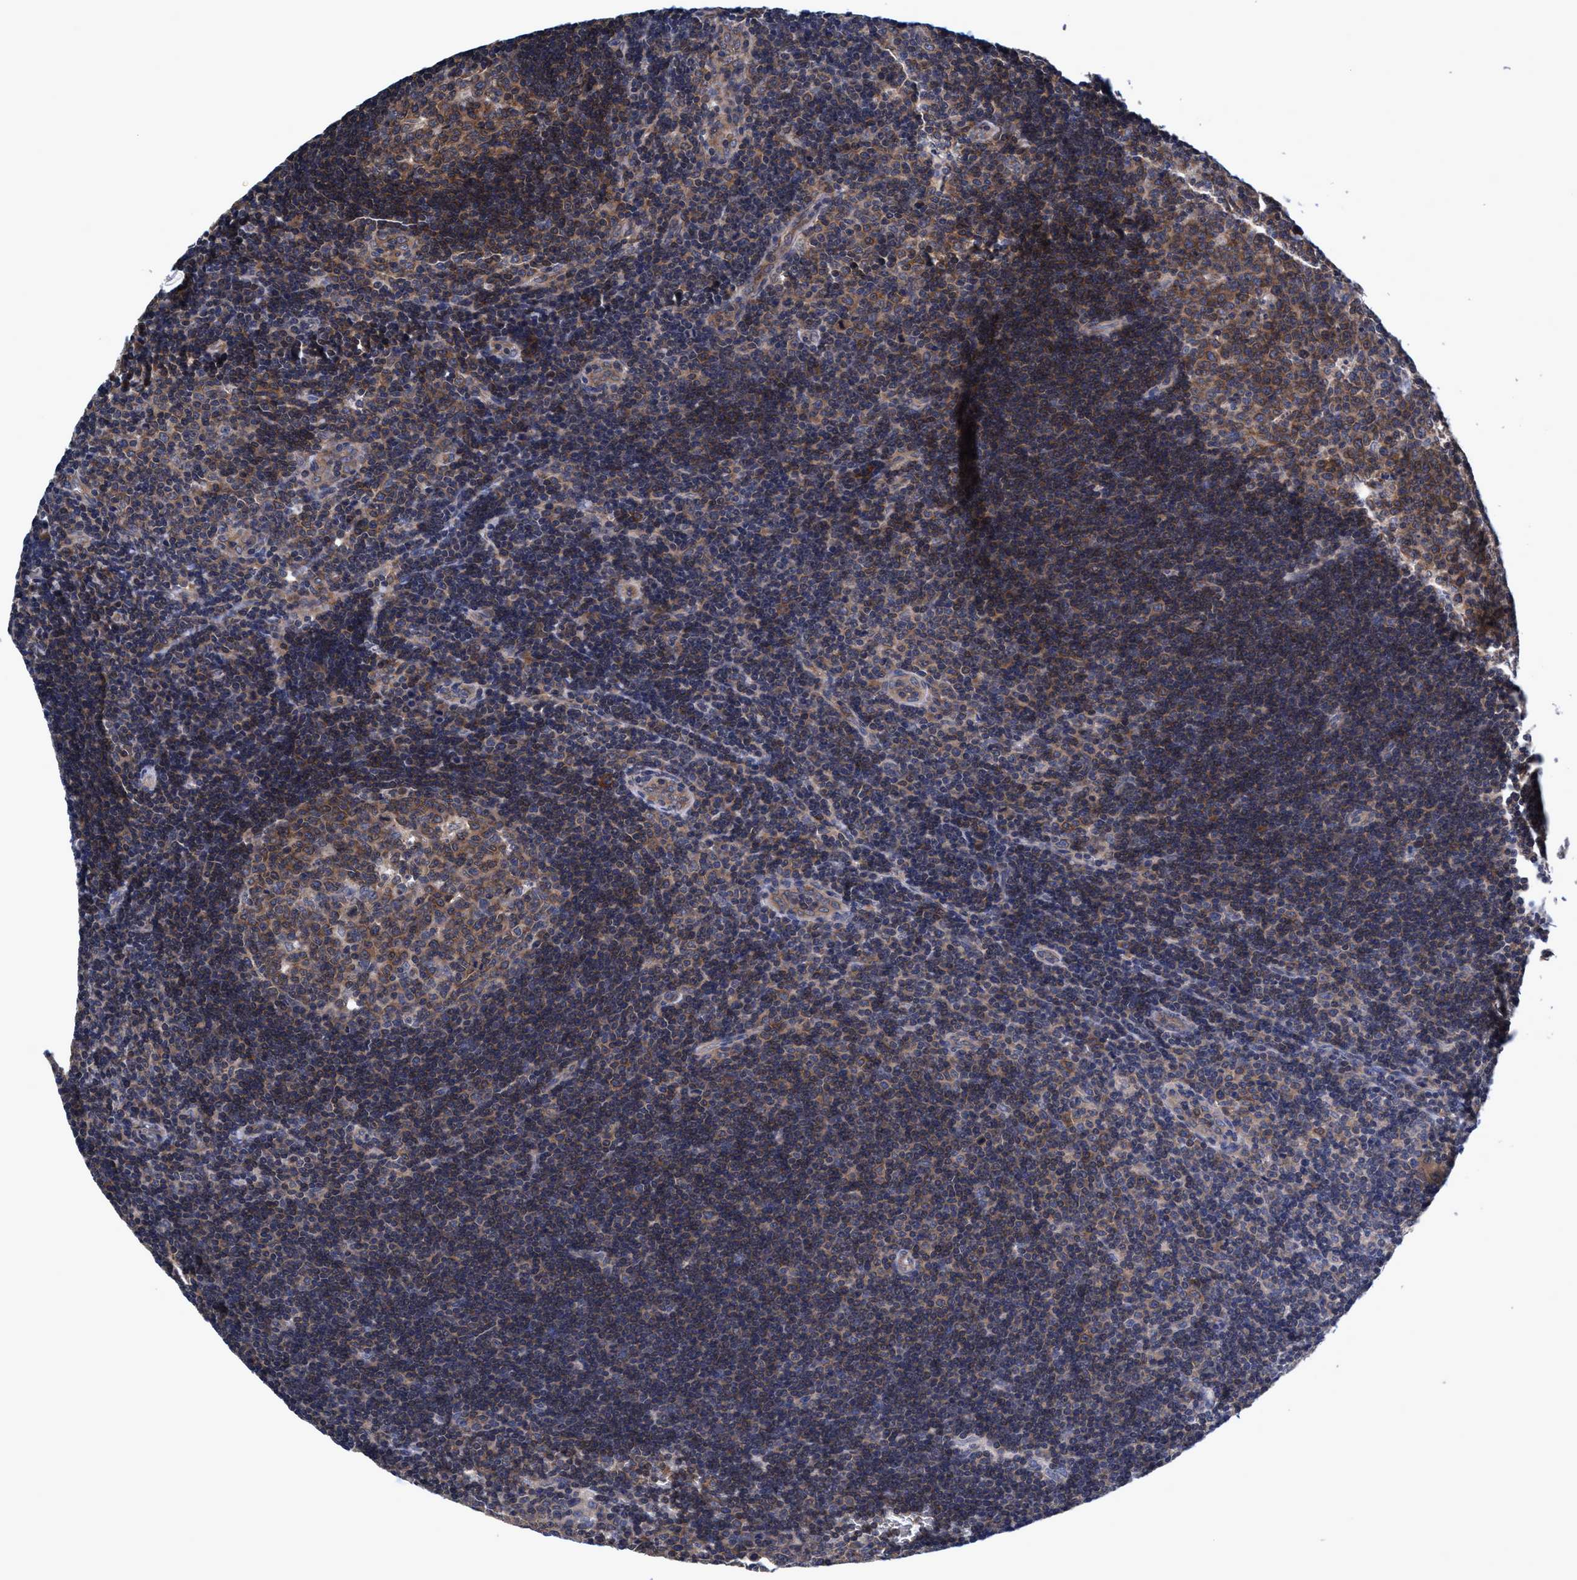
{"staining": {"intensity": "weak", "quantity": ">75%", "location": "cytoplasmic/membranous"}, "tissue": "lymph node", "cell_type": "Germinal center cells", "image_type": "normal", "snomed": [{"axis": "morphology", "description": "Normal tissue, NOS"}, {"axis": "topography", "description": "Lymph node"}, {"axis": "topography", "description": "Salivary gland"}], "caption": "Weak cytoplasmic/membranous positivity for a protein is present in about >75% of germinal center cells of normal lymph node using immunohistochemistry (IHC).", "gene": "CALCOCO2", "patient": {"sex": "male", "age": 8}}